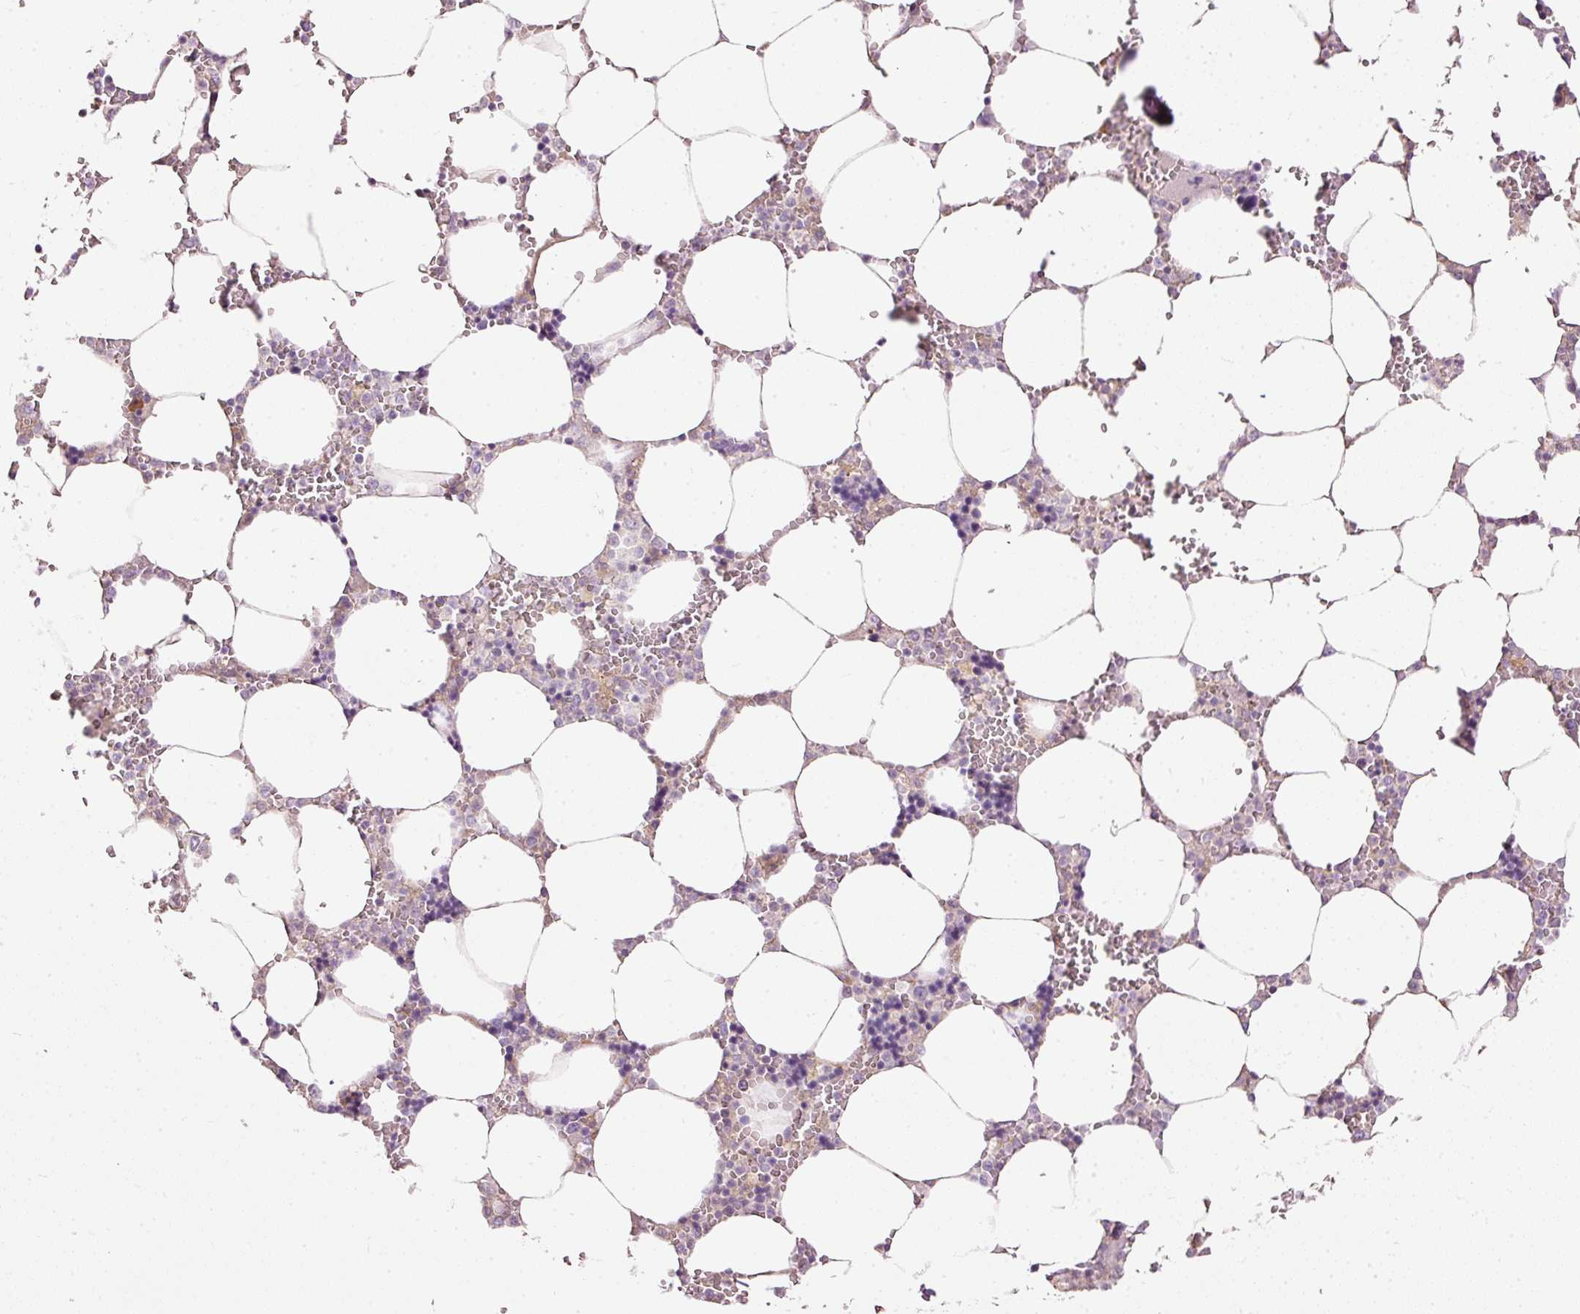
{"staining": {"intensity": "negative", "quantity": "none", "location": "none"}, "tissue": "bone marrow", "cell_type": "Hematopoietic cells", "image_type": "normal", "snomed": [{"axis": "morphology", "description": "Normal tissue, NOS"}, {"axis": "topography", "description": "Bone marrow"}], "caption": "DAB (3,3'-diaminobenzidine) immunohistochemical staining of normal bone marrow reveals no significant staining in hematopoietic cells. (Brightfield microscopy of DAB immunohistochemistry at high magnification).", "gene": "PAQR9", "patient": {"sex": "male", "age": 64}}